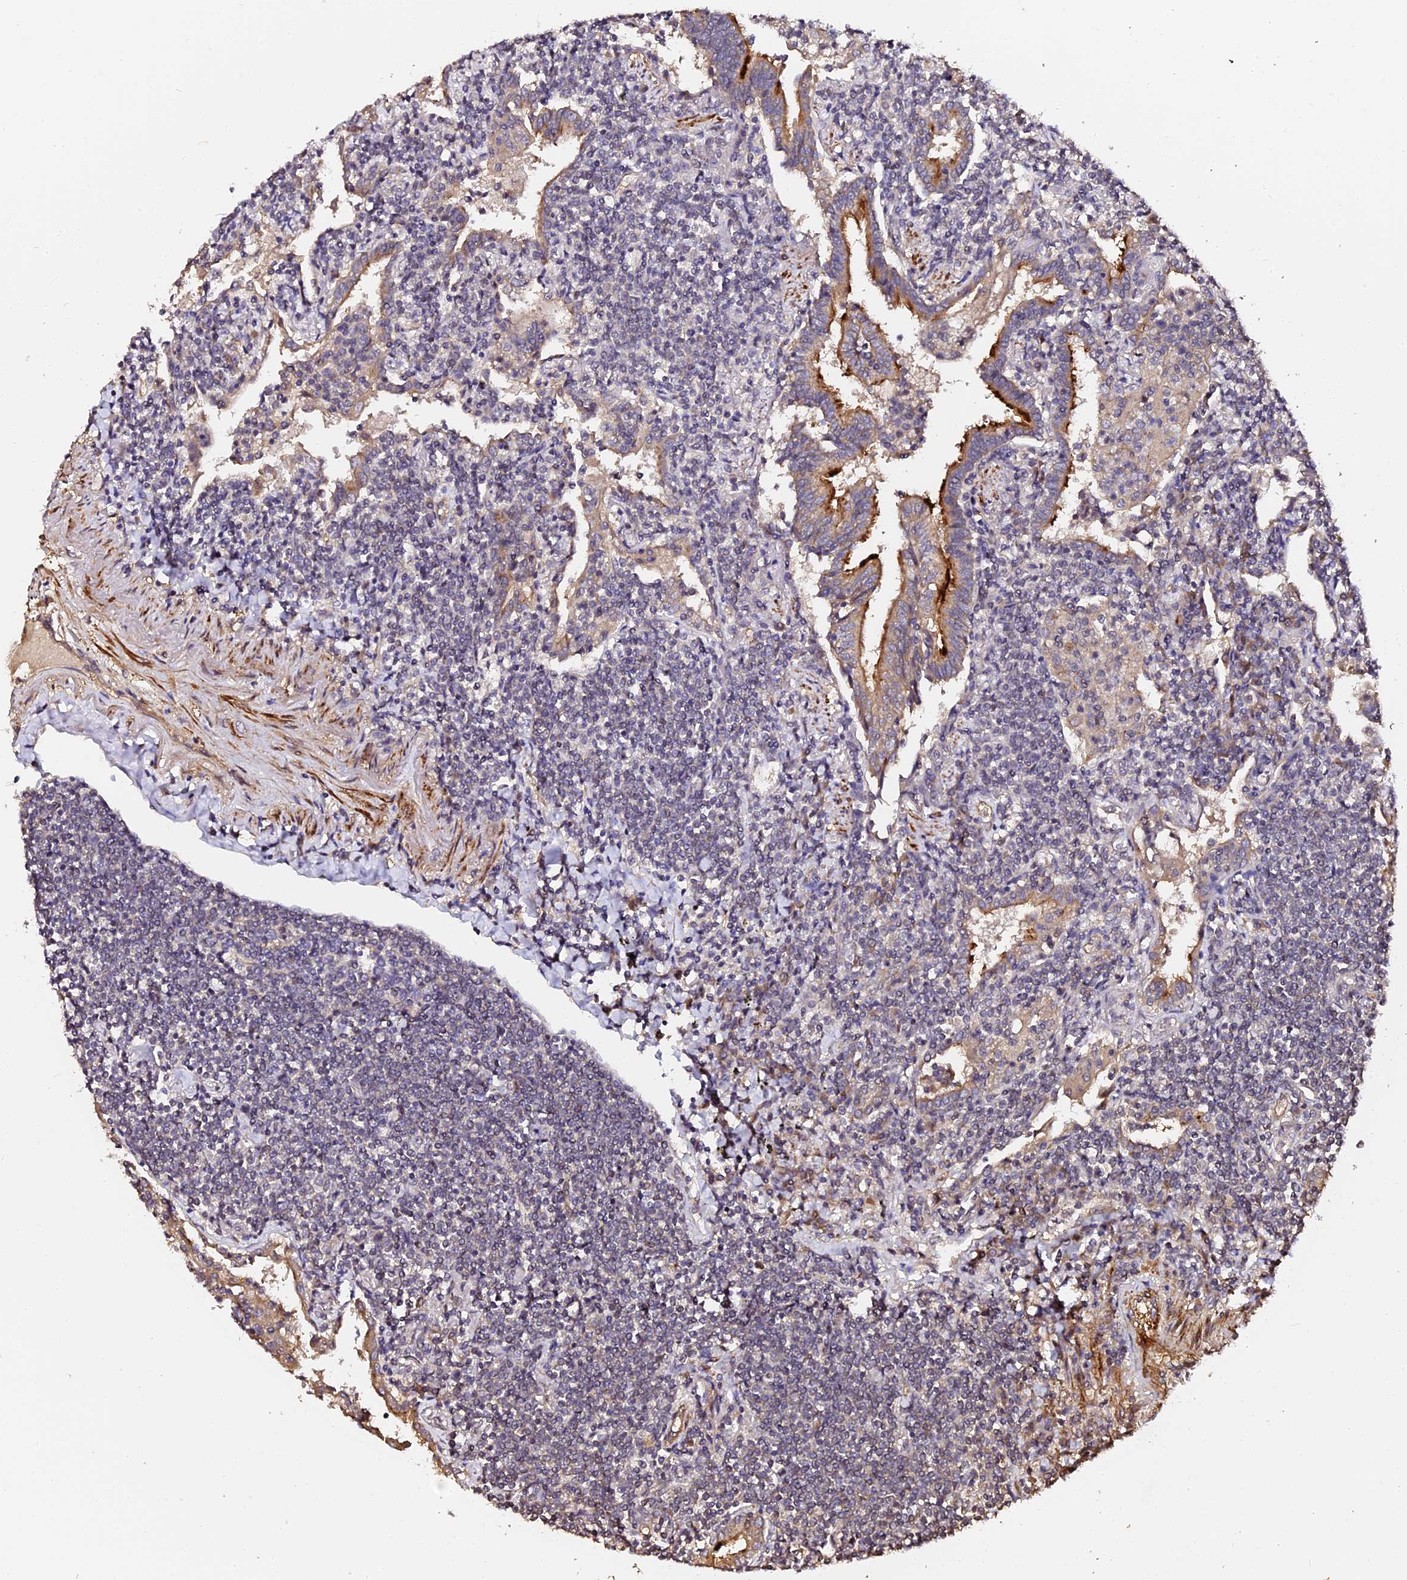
{"staining": {"intensity": "negative", "quantity": "none", "location": "none"}, "tissue": "lymphoma", "cell_type": "Tumor cells", "image_type": "cancer", "snomed": [{"axis": "morphology", "description": "Malignant lymphoma, non-Hodgkin's type, Low grade"}, {"axis": "topography", "description": "Lung"}], "caption": "This is a histopathology image of IHC staining of low-grade malignant lymphoma, non-Hodgkin's type, which shows no positivity in tumor cells.", "gene": "TDO2", "patient": {"sex": "female", "age": 71}}